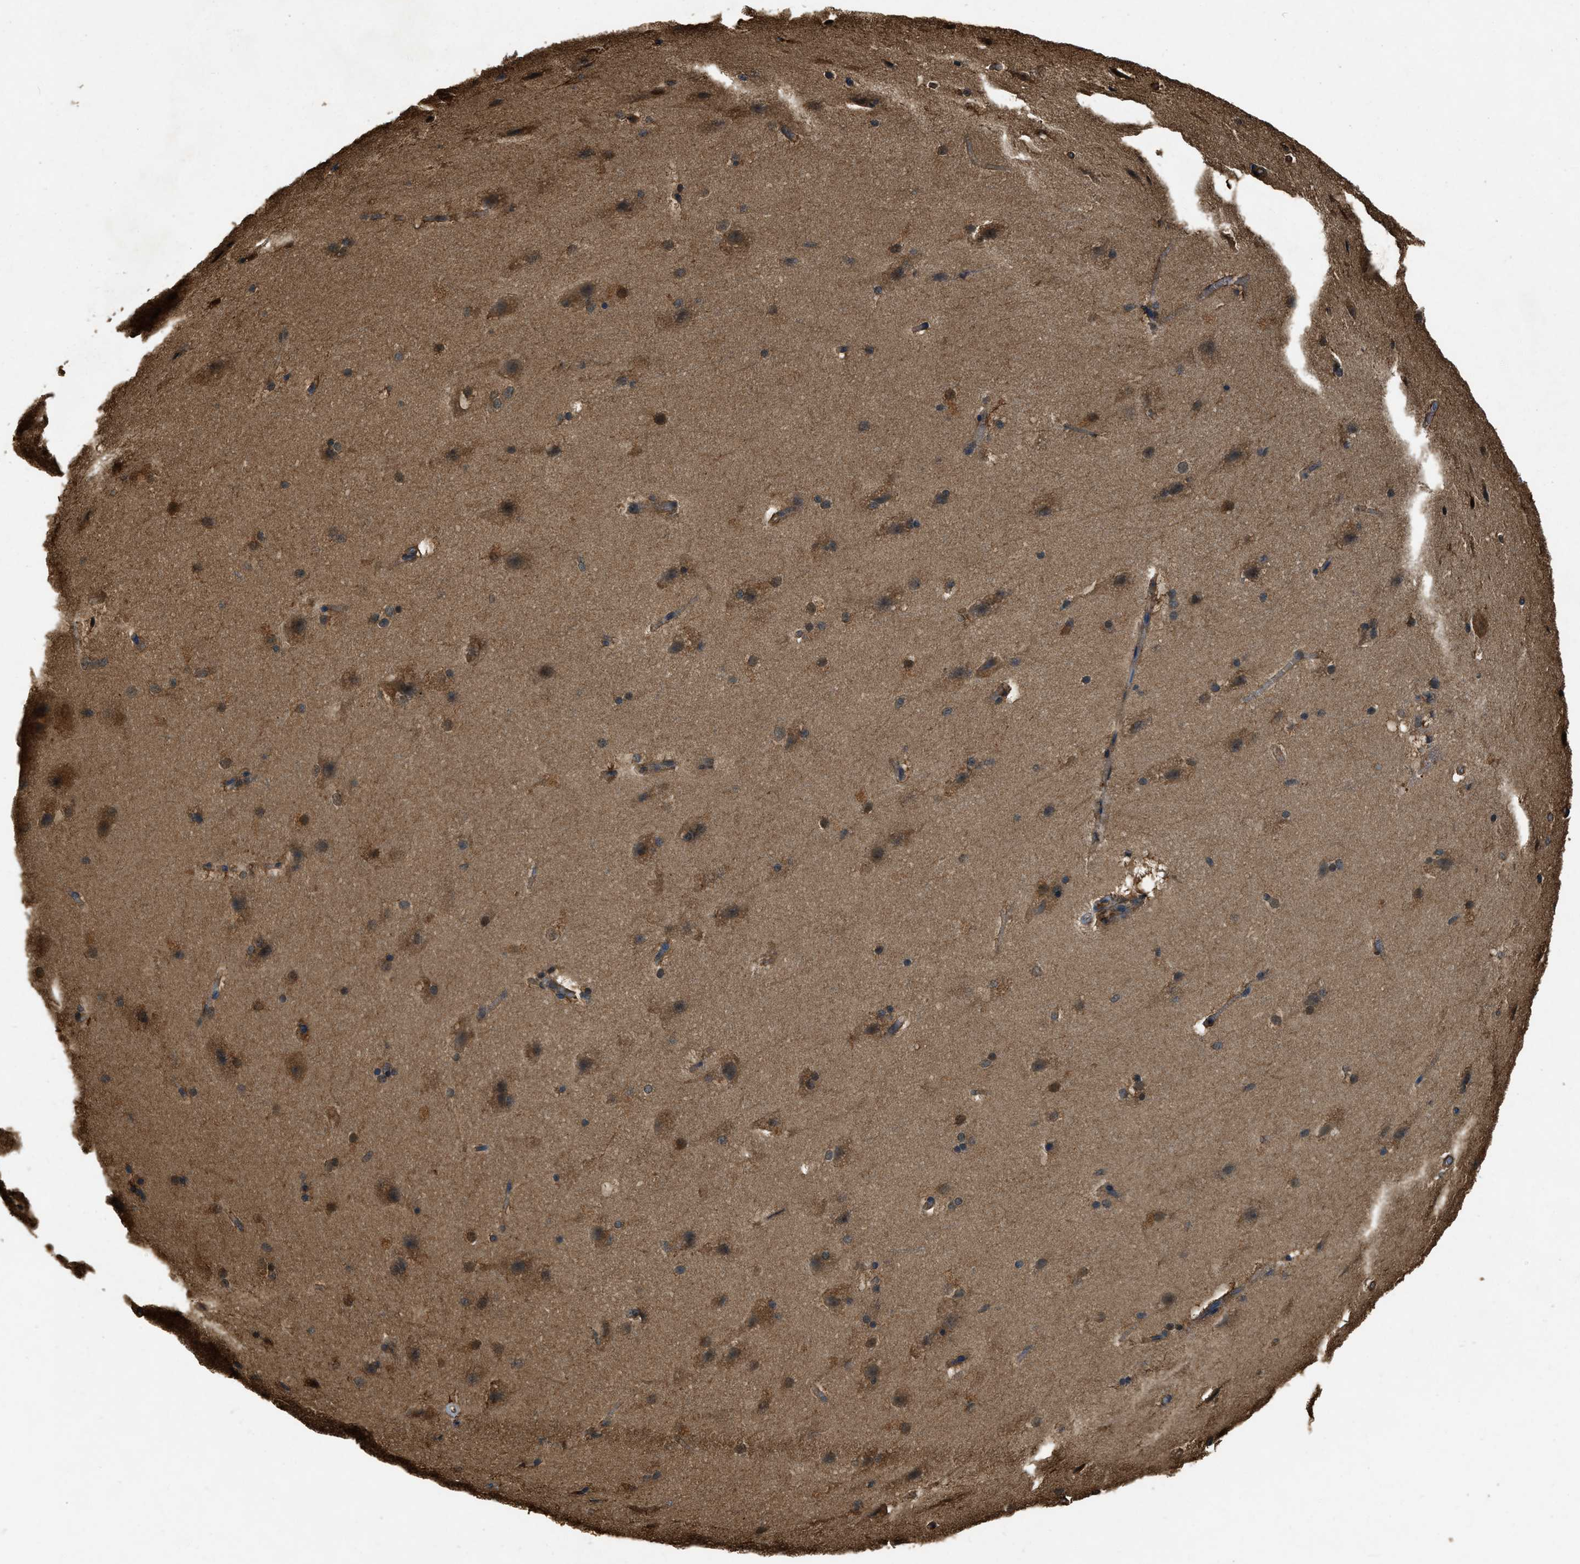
{"staining": {"intensity": "moderate", "quantity": ">75%", "location": "cytoplasmic/membranous"}, "tissue": "cerebral cortex", "cell_type": "Endothelial cells", "image_type": "normal", "snomed": [{"axis": "morphology", "description": "Normal tissue, NOS"}, {"axis": "topography", "description": "Cerebral cortex"}, {"axis": "topography", "description": "Hippocampus"}], "caption": "This photomicrograph demonstrates immunohistochemistry staining of benign cerebral cortex, with medium moderate cytoplasmic/membranous expression in approximately >75% of endothelial cells.", "gene": "YARS1", "patient": {"sex": "female", "age": 19}}